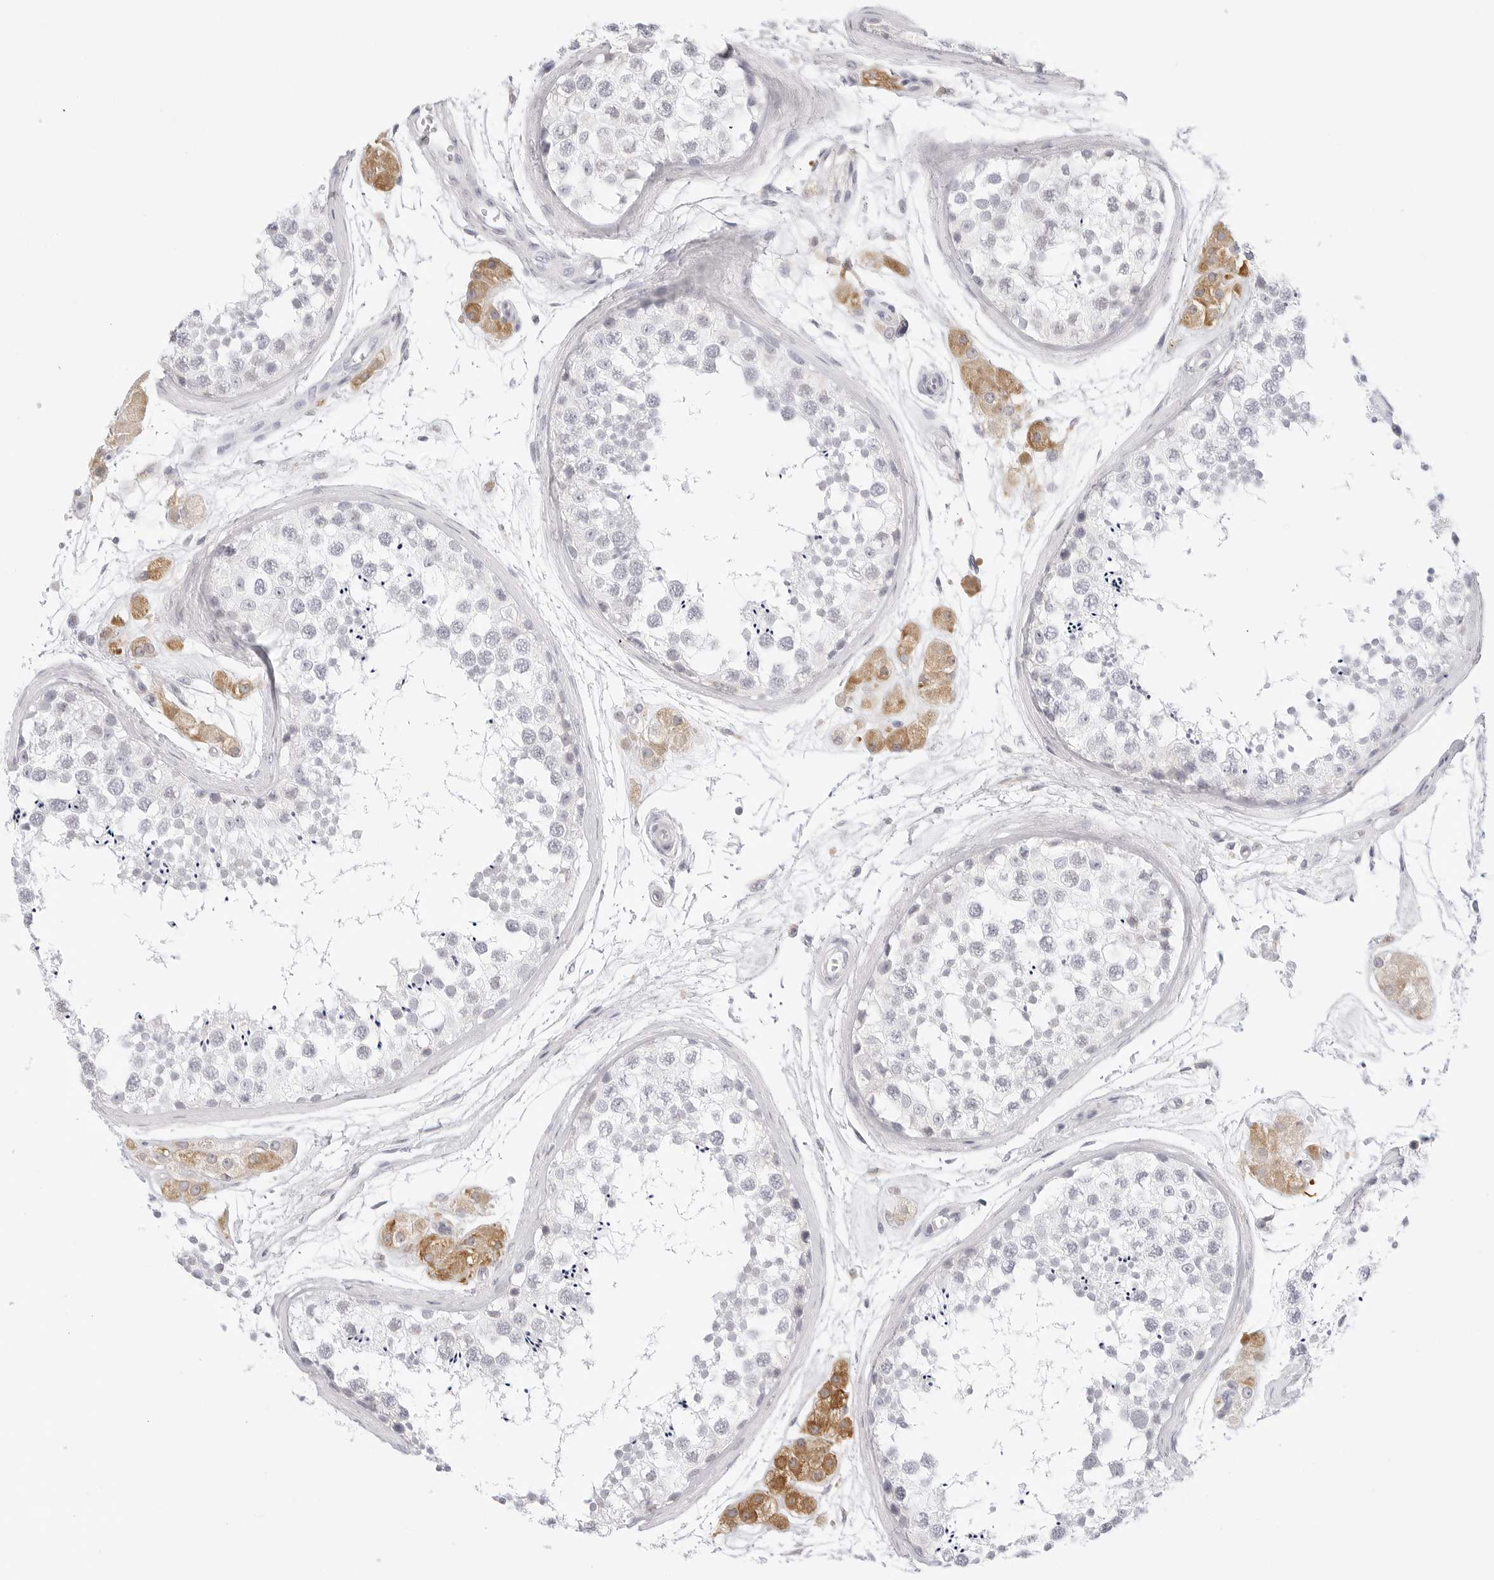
{"staining": {"intensity": "negative", "quantity": "none", "location": "none"}, "tissue": "testis", "cell_type": "Cells in seminiferous ducts", "image_type": "normal", "snomed": [{"axis": "morphology", "description": "Normal tissue, NOS"}, {"axis": "topography", "description": "Testis"}], "caption": "Cells in seminiferous ducts show no significant protein expression in unremarkable testis. (Stains: DAB IHC with hematoxylin counter stain, Microscopy: brightfield microscopy at high magnification).", "gene": "THEM4", "patient": {"sex": "male", "age": 56}}